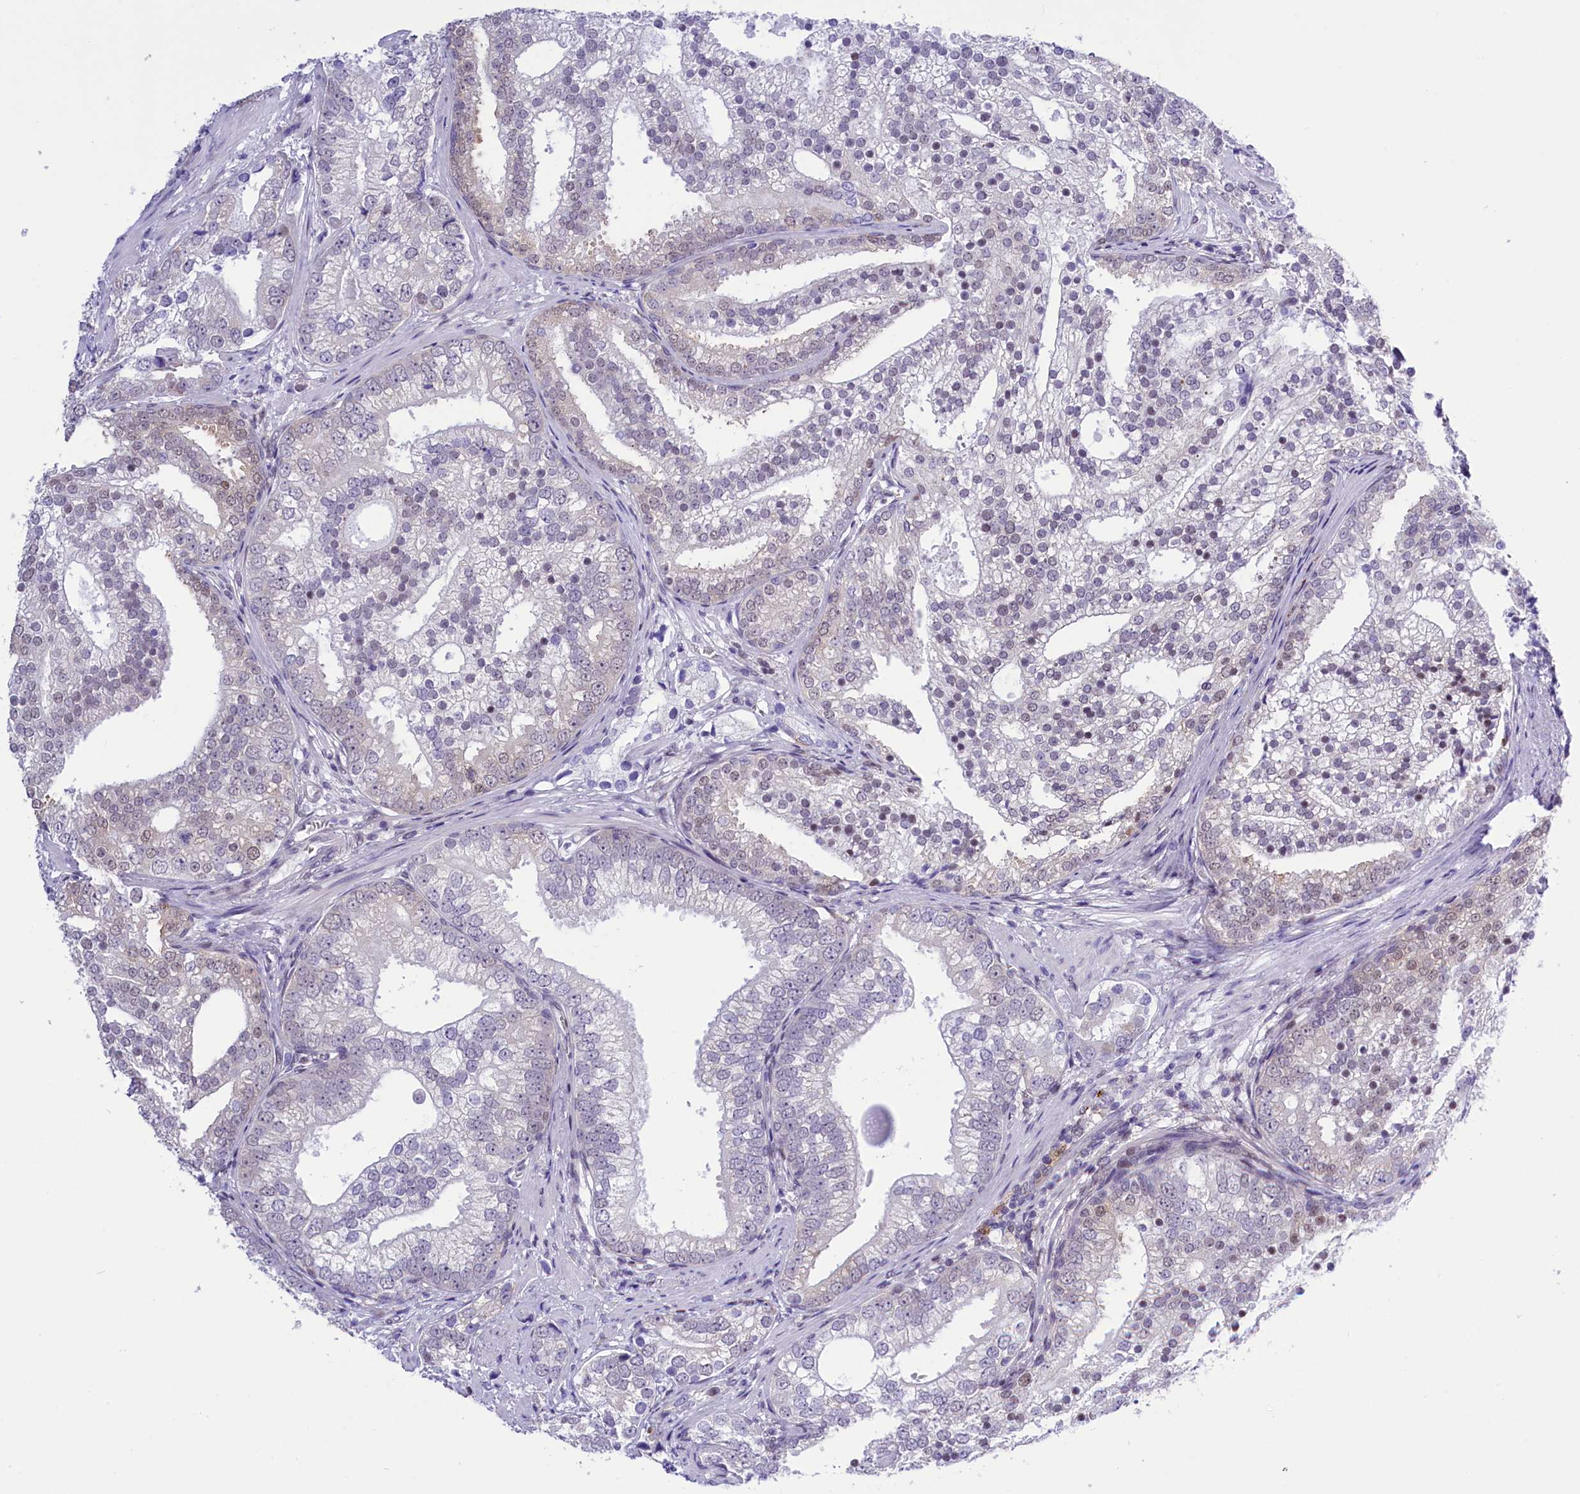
{"staining": {"intensity": "negative", "quantity": "none", "location": "none"}, "tissue": "prostate cancer", "cell_type": "Tumor cells", "image_type": "cancer", "snomed": [{"axis": "morphology", "description": "Adenocarcinoma, High grade"}, {"axis": "topography", "description": "Prostate"}], "caption": "Prostate cancer (adenocarcinoma (high-grade)) stained for a protein using immunohistochemistry (IHC) reveals no expression tumor cells.", "gene": "RPS6KB1", "patient": {"sex": "male", "age": 75}}